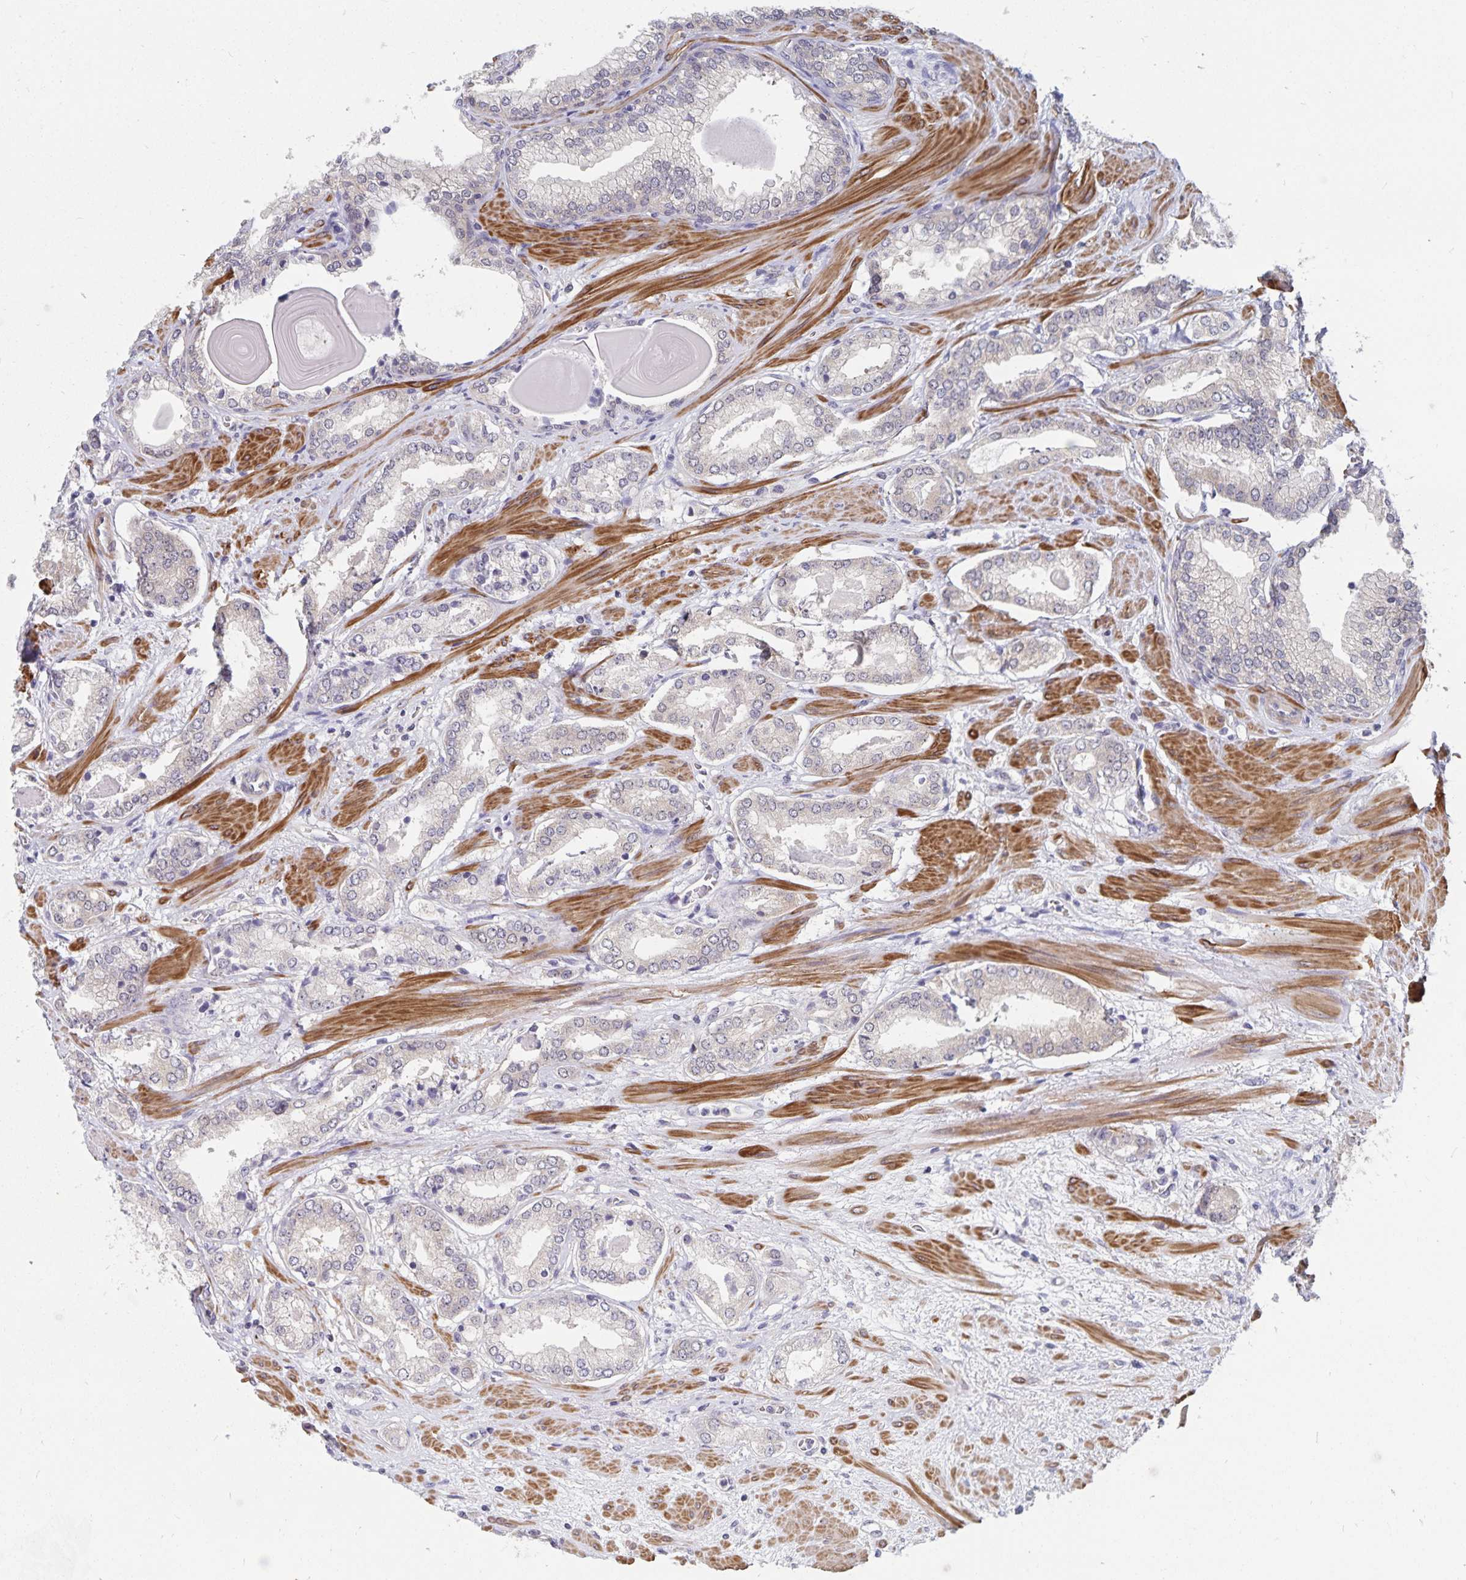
{"staining": {"intensity": "negative", "quantity": "none", "location": "none"}, "tissue": "prostate cancer", "cell_type": "Tumor cells", "image_type": "cancer", "snomed": [{"axis": "morphology", "description": "Adenocarcinoma, Low grade"}, {"axis": "topography", "description": "Prostate"}], "caption": "This image is of prostate cancer (adenocarcinoma (low-grade)) stained with immunohistochemistry to label a protein in brown with the nuclei are counter-stained blue. There is no expression in tumor cells. (DAB (3,3'-diaminobenzidine) IHC with hematoxylin counter stain).", "gene": "BAG6", "patient": {"sex": "male", "age": 64}}